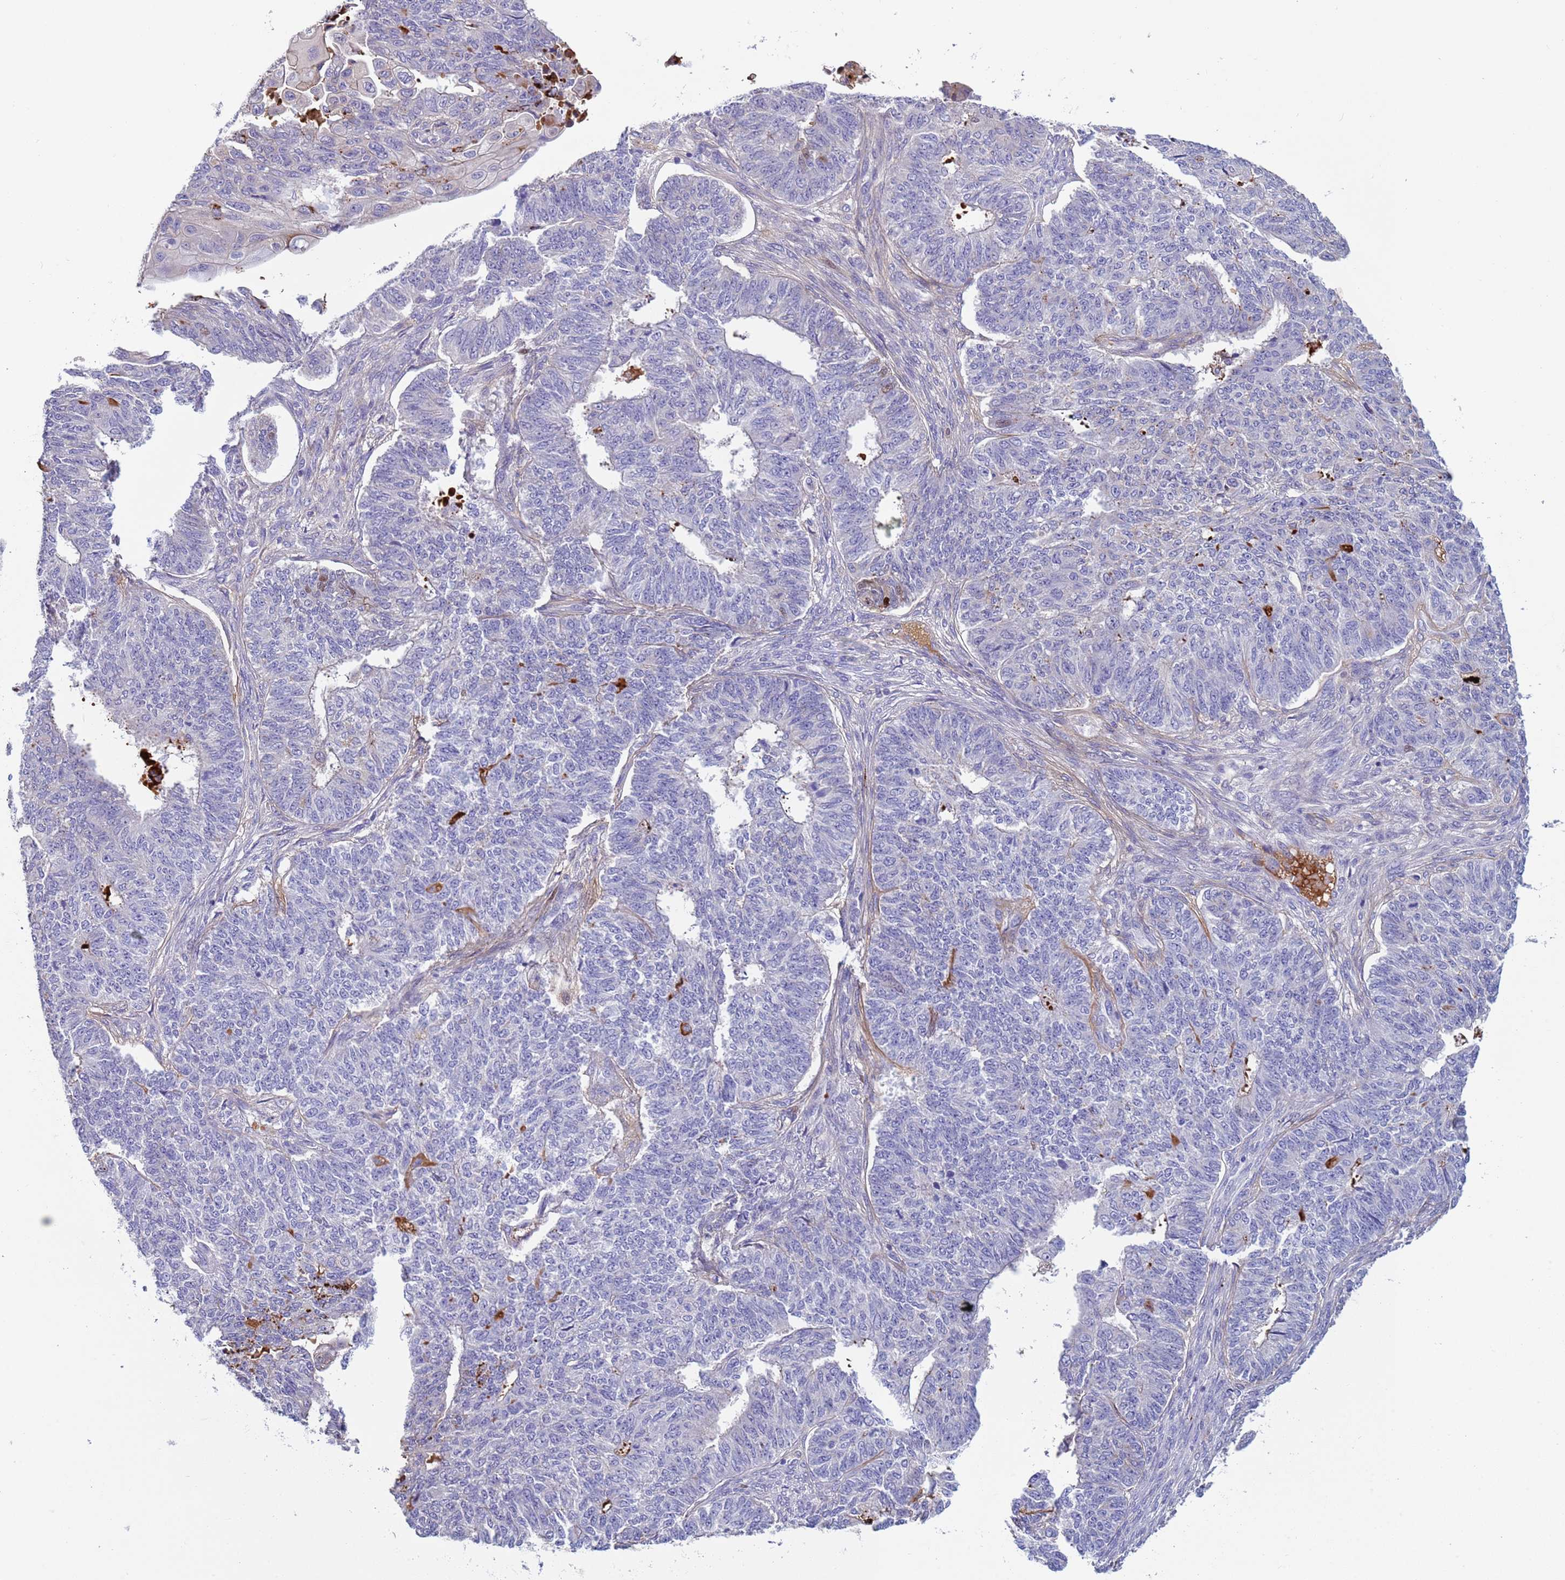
{"staining": {"intensity": "negative", "quantity": "none", "location": "none"}, "tissue": "endometrial cancer", "cell_type": "Tumor cells", "image_type": "cancer", "snomed": [{"axis": "morphology", "description": "Adenocarcinoma, NOS"}, {"axis": "topography", "description": "Endometrium"}], "caption": "High magnification brightfield microscopy of endometrial cancer (adenocarcinoma) stained with DAB (brown) and counterstained with hematoxylin (blue): tumor cells show no significant staining. The staining is performed using DAB brown chromogen with nuclei counter-stained in using hematoxylin.", "gene": "TRIM51", "patient": {"sex": "female", "age": 32}}